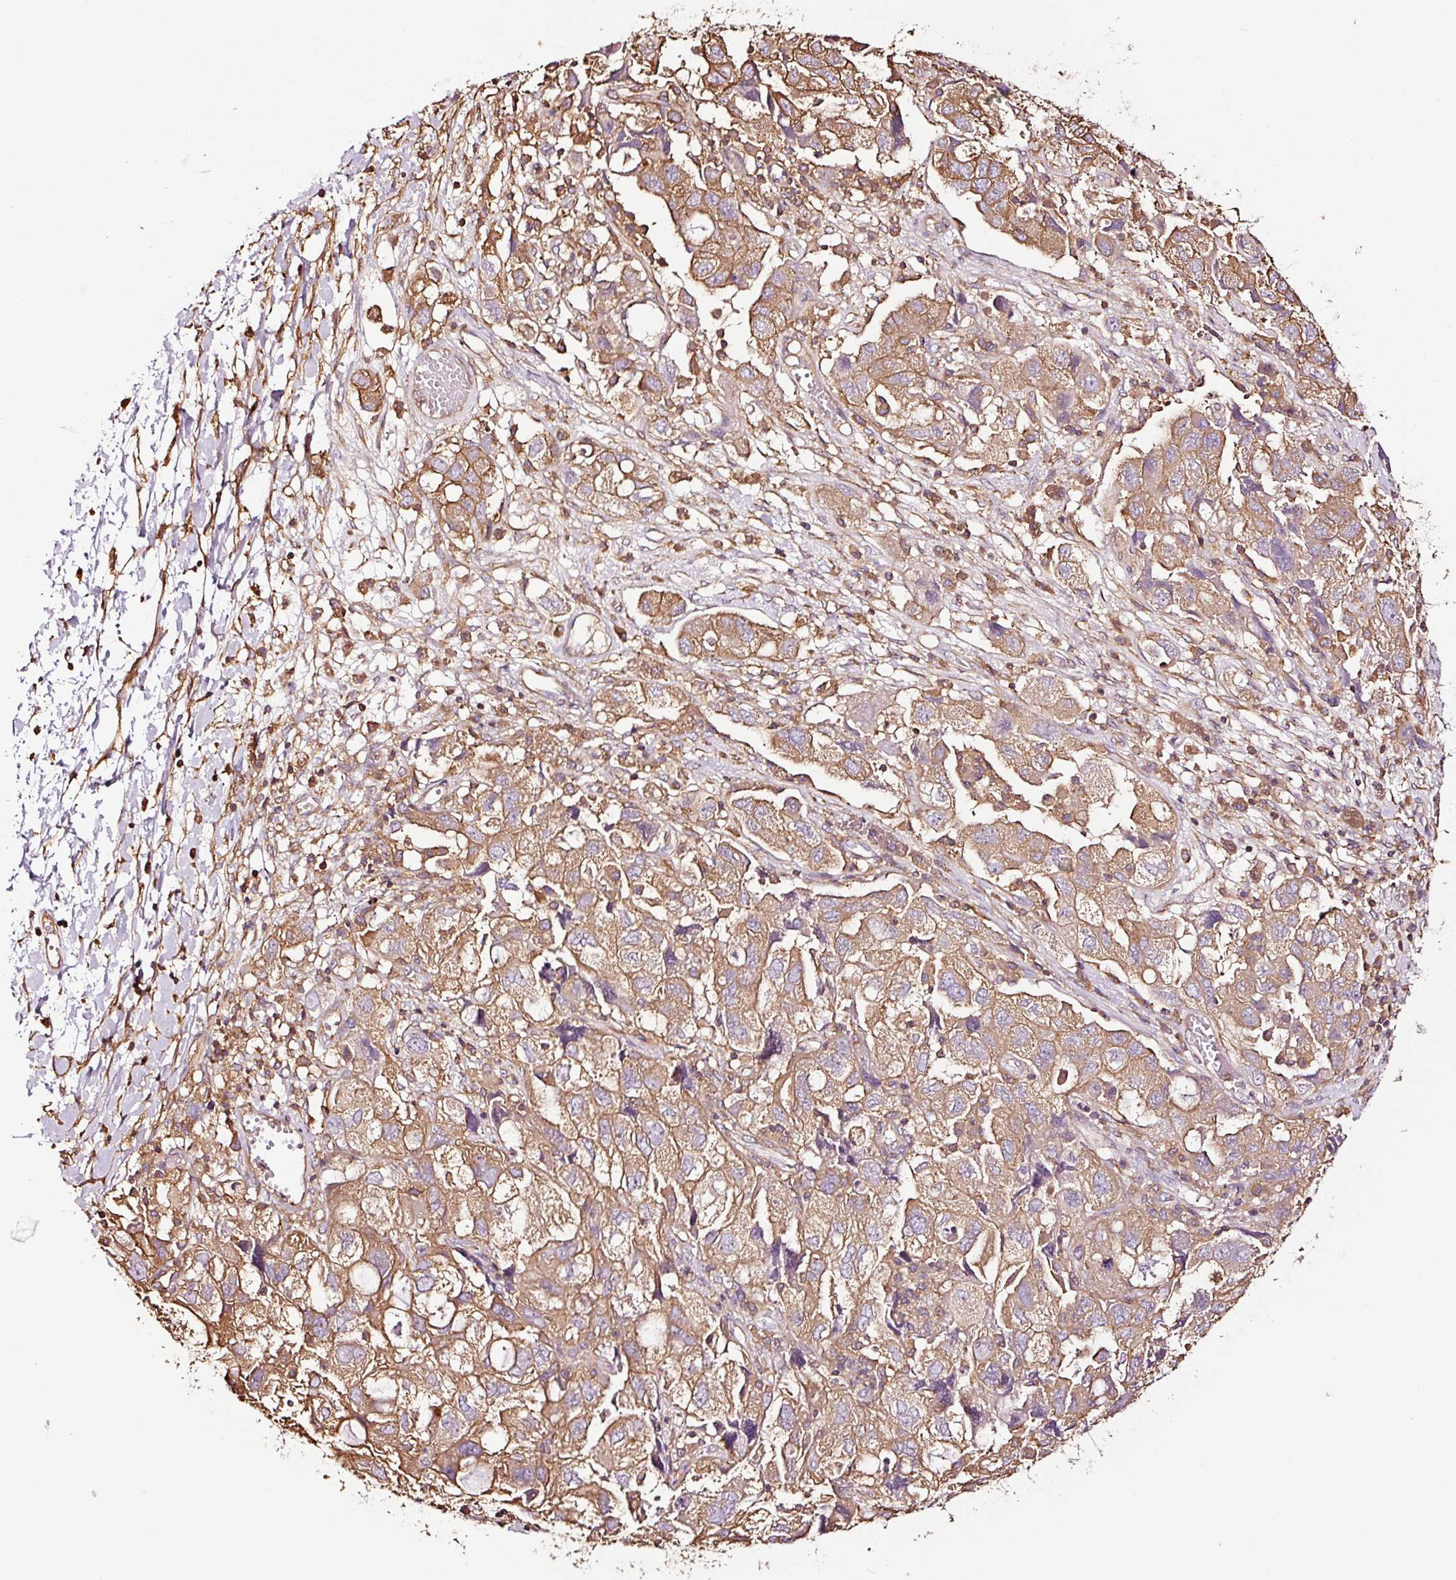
{"staining": {"intensity": "moderate", "quantity": ">75%", "location": "cytoplasmic/membranous"}, "tissue": "ovarian cancer", "cell_type": "Tumor cells", "image_type": "cancer", "snomed": [{"axis": "morphology", "description": "Carcinoma, NOS"}, {"axis": "morphology", "description": "Cystadenocarcinoma, serous, NOS"}, {"axis": "topography", "description": "Ovary"}], "caption": "Ovarian carcinoma stained for a protein demonstrates moderate cytoplasmic/membranous positivity in tumor cells.", "gene": "METAP1", "patient": {"sex": "female", "age": 69}}